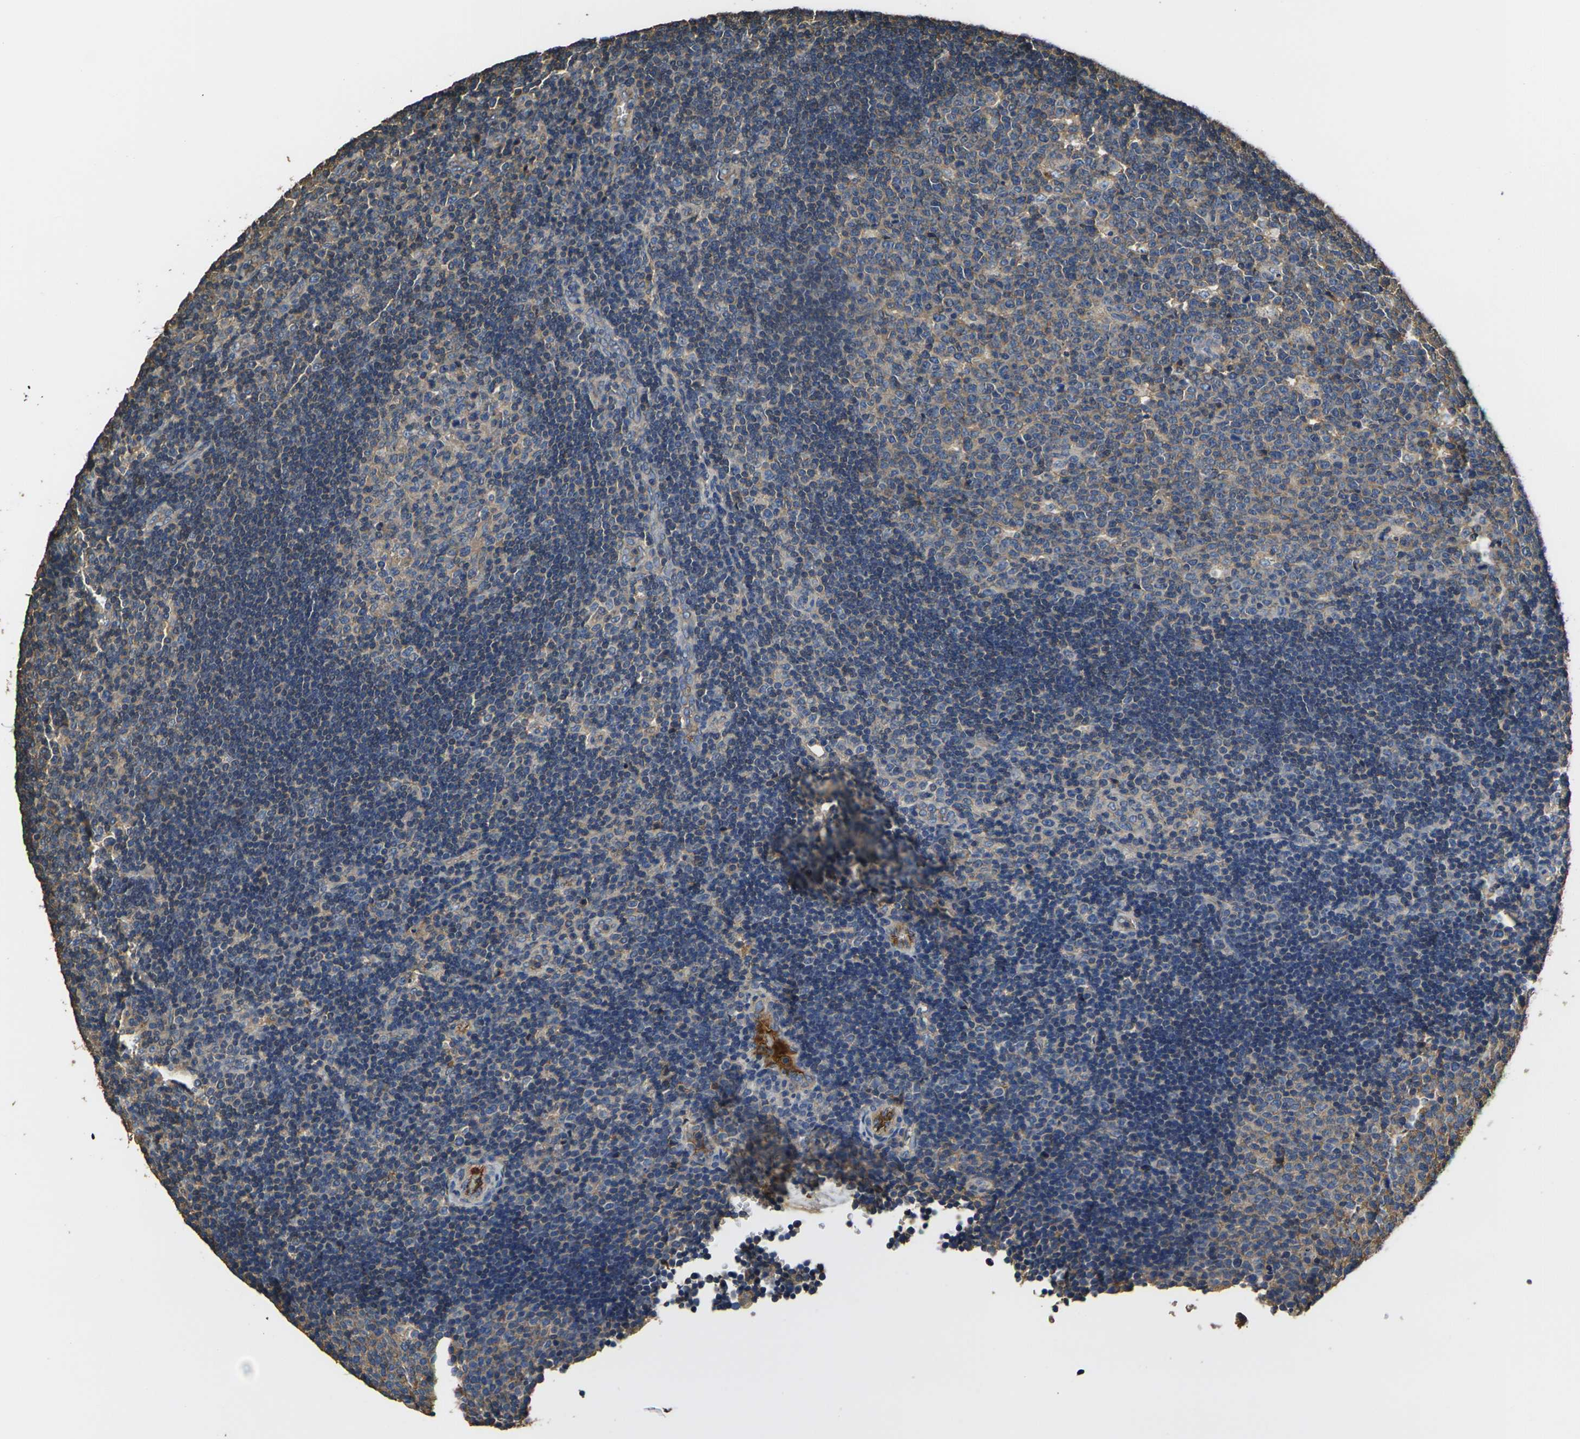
{"staining": {"intensity": "weak", "quantity": ">75%", "location": "cytoplasmic/membranous"}, "tissue": "lymph node", "cell_type": "Germinal center cells", "image_type": "normal", "snomed": [{"axis": "morphology", "description": "Normal tissue, NOS"}, {"axis": "topography", "description": "Lymph node"}, {"axis": "topography", "description": "Salivary gland"}], "caption": "Protein staining displays weak cytoplasmic/membranous expression in approximately >75% of germinal center cells in normal lymph node.", "gene": "HSPG2", "patient": {"sex": "male", "age": 8}}